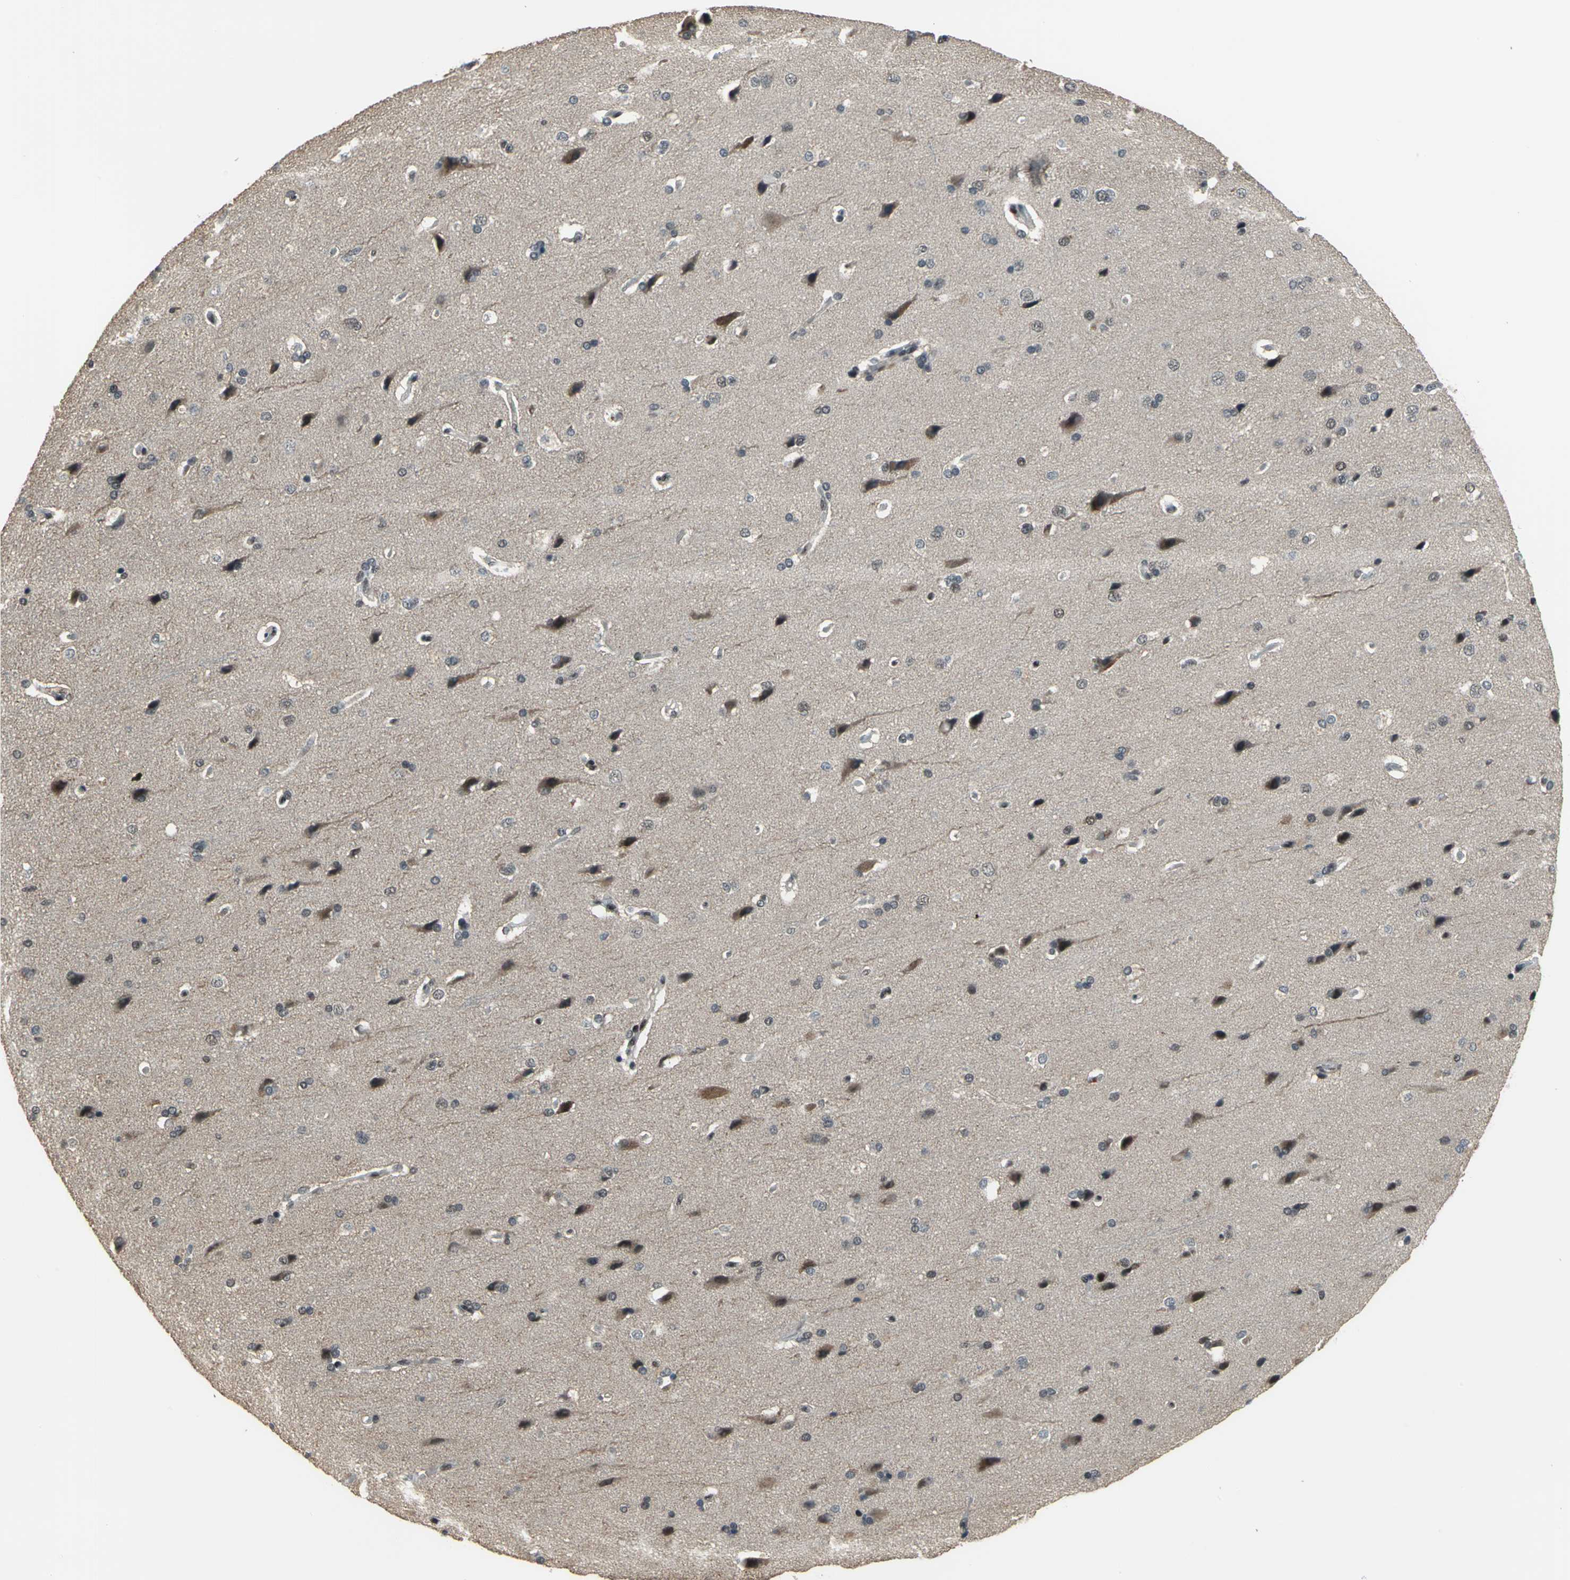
{"staining": {"intensity": "weak", "quantity": "25%-75%", "location": "cytoplasmic/membranous"}, "tissue": "cerebral cortex", "cell_type": "Endothelial cells", "image_type": "normal", "snomed": [{"axis": "morphology", "description": "Normal tissue, NOS"}, {"axis": "topography", "description": "Cerebral cortex"}], "caption": "This photomicrograph exhibits immunohistochemistry (IHC) staining of normal human cerebral cortex, with low weak cytoplasmic/membranous staining in about 25%-75% of endothelial cells.", "gene": "ELF2", "patient": {"sex": "male", "age": 62}}